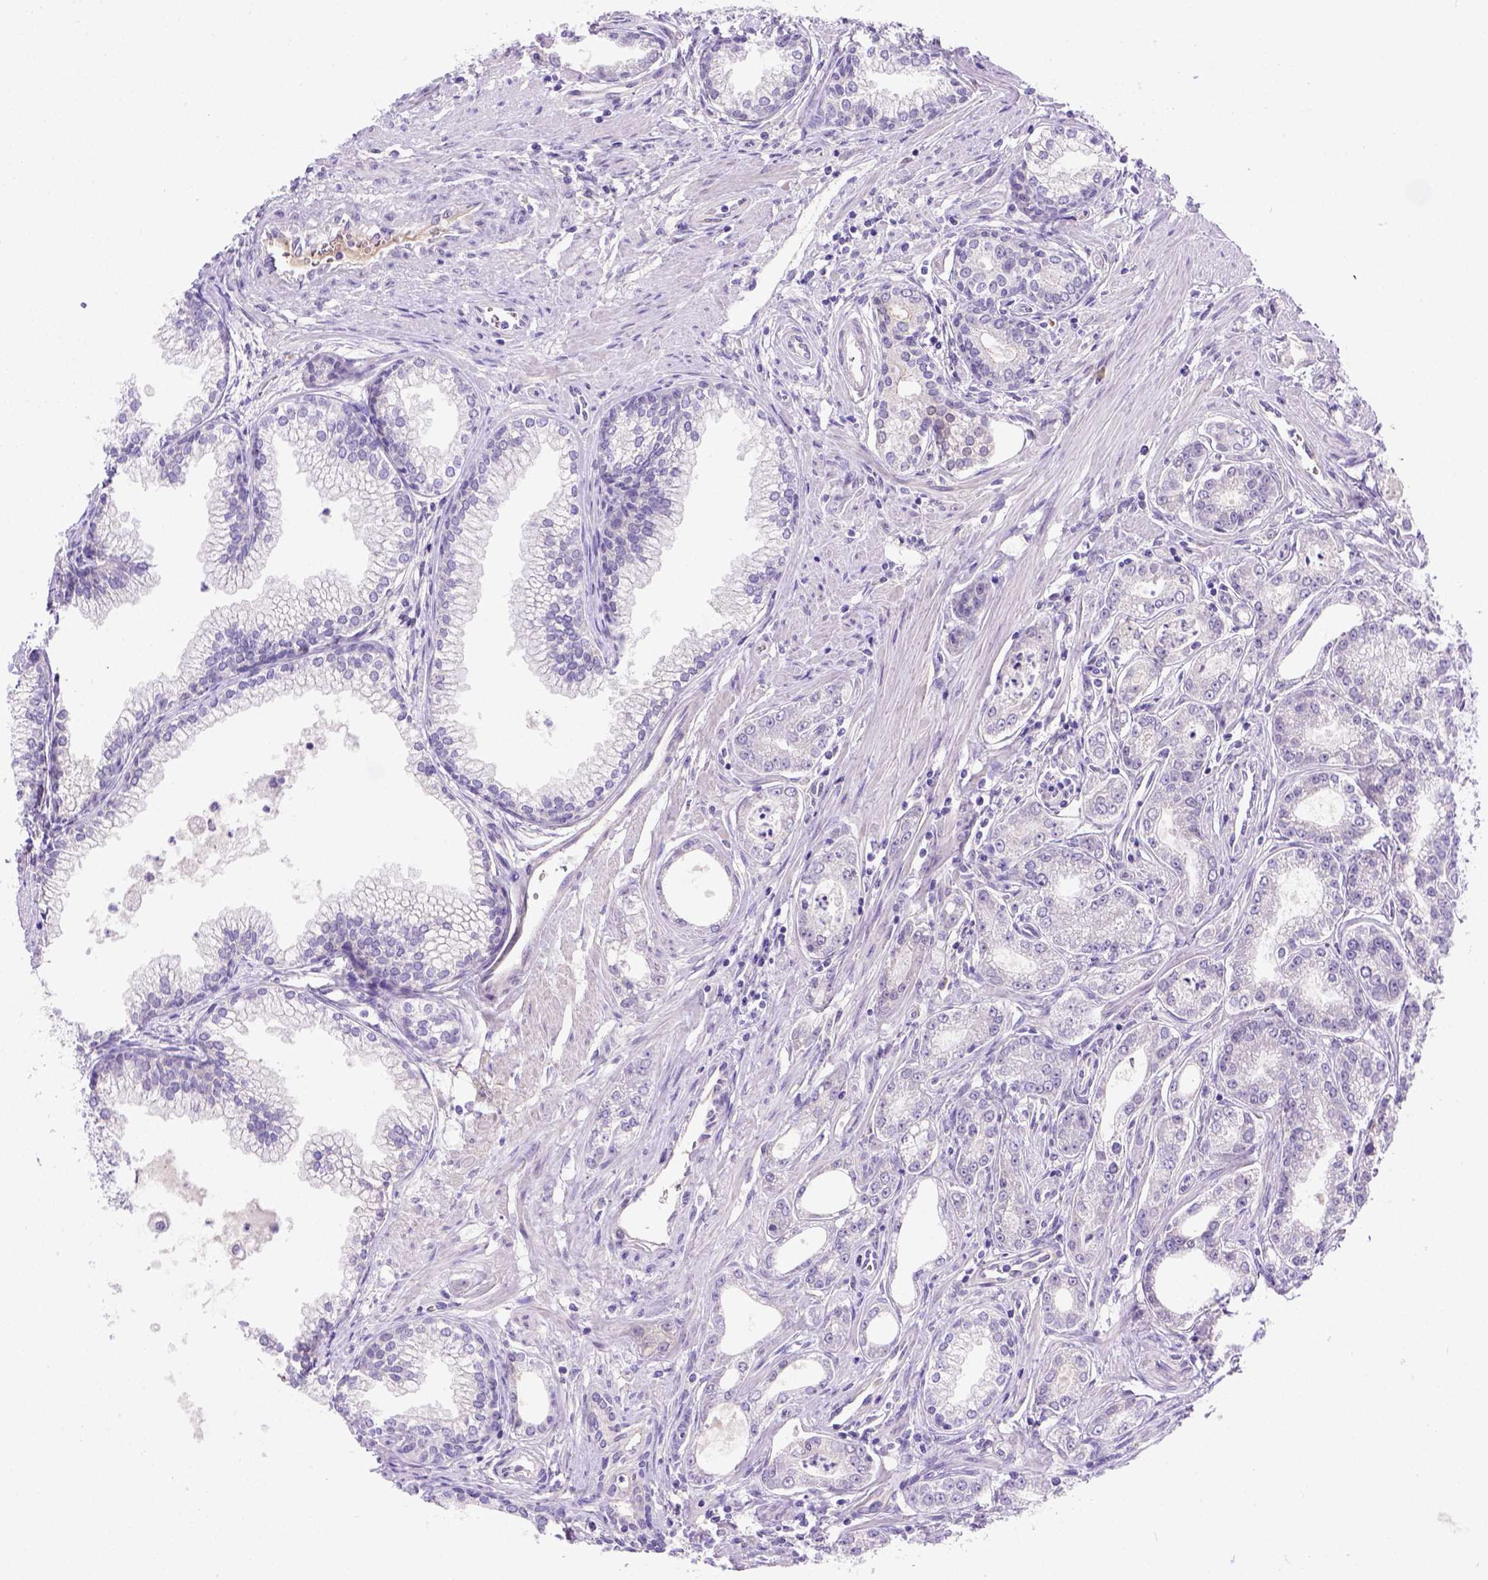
{"staining": {"intensity": "negative", "quantity": "none", "location": "none"}, "tissue": "prostate cancer", "cell_type": "Tumor cells", "image_type": "cancer", "snomed": [{"axis": "morphology", "description": "Adenocarcinoma, NOS"}, {"axis": "topography", "description": "Prostate"}], "caption": "Adenocarcinoma (prostate) was stained to show a protein in brown. There is no significant positivity in tumor cells. (Stains: DAB (3,3'-diaminobenzidine) immunohistochemistry with hematoxylin counter stain, Microscopy: brightfield microscopy at high magnification).", "gene": "FAM81B", "patient": {"sex": "male", "age": 71}}